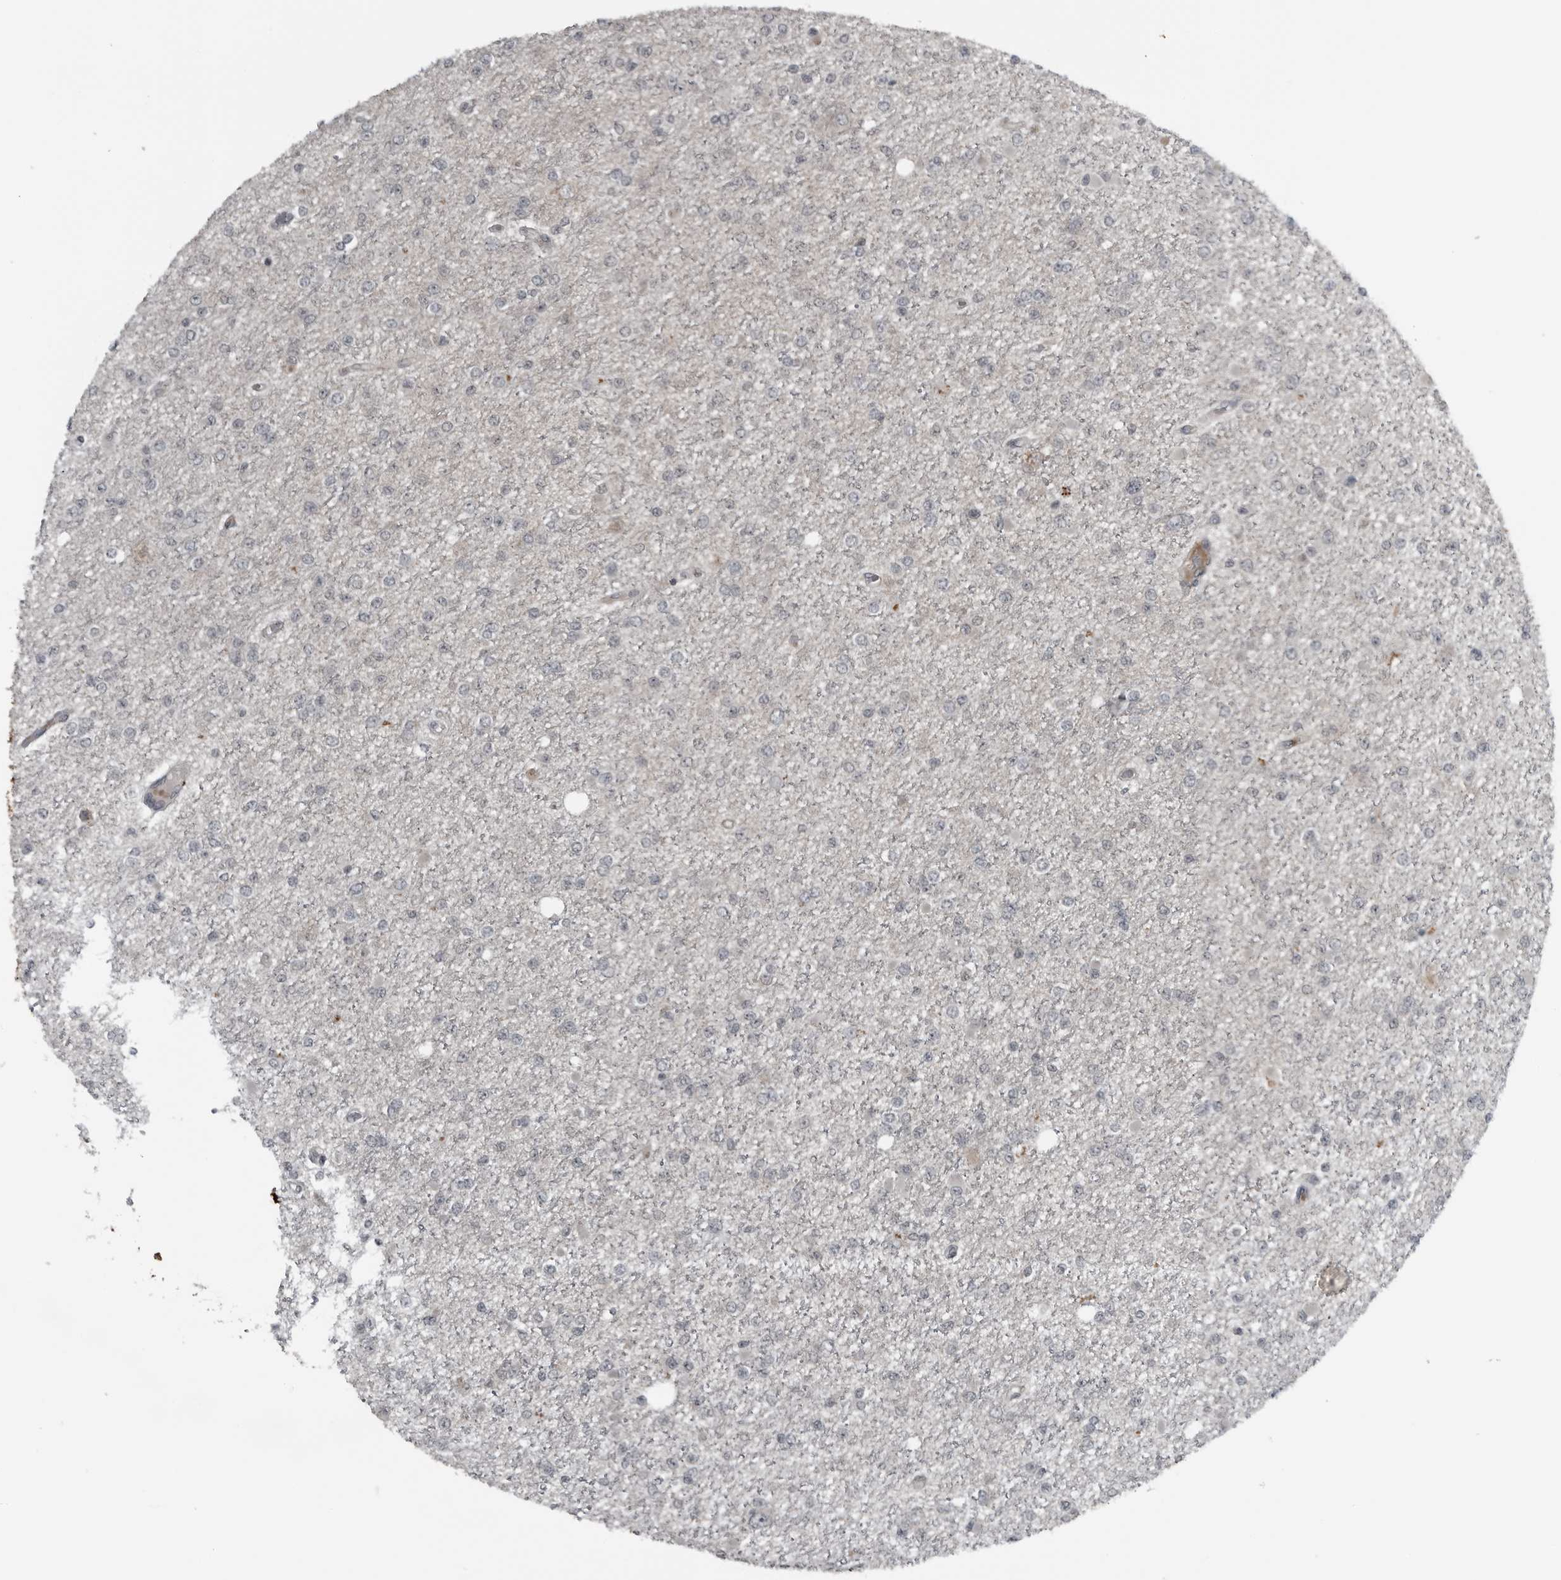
{"staining": {"intensity": "negative", "quantity": "none", "location": "none"}, "tissue": "glioma", "cell_type": "Tumor cells", "image_type": "cancer", "snomed": [{"axis": "morphology", "description": "Glioma, malignant, Low grade"}, {"axis": "topography", "description": "Brain"}], "caption": "Tumor cells are negative for brown protein staining in malignant glioma (low-grade).", "gene": "GAK", "patient": {"sex": "female", "age": 22}}